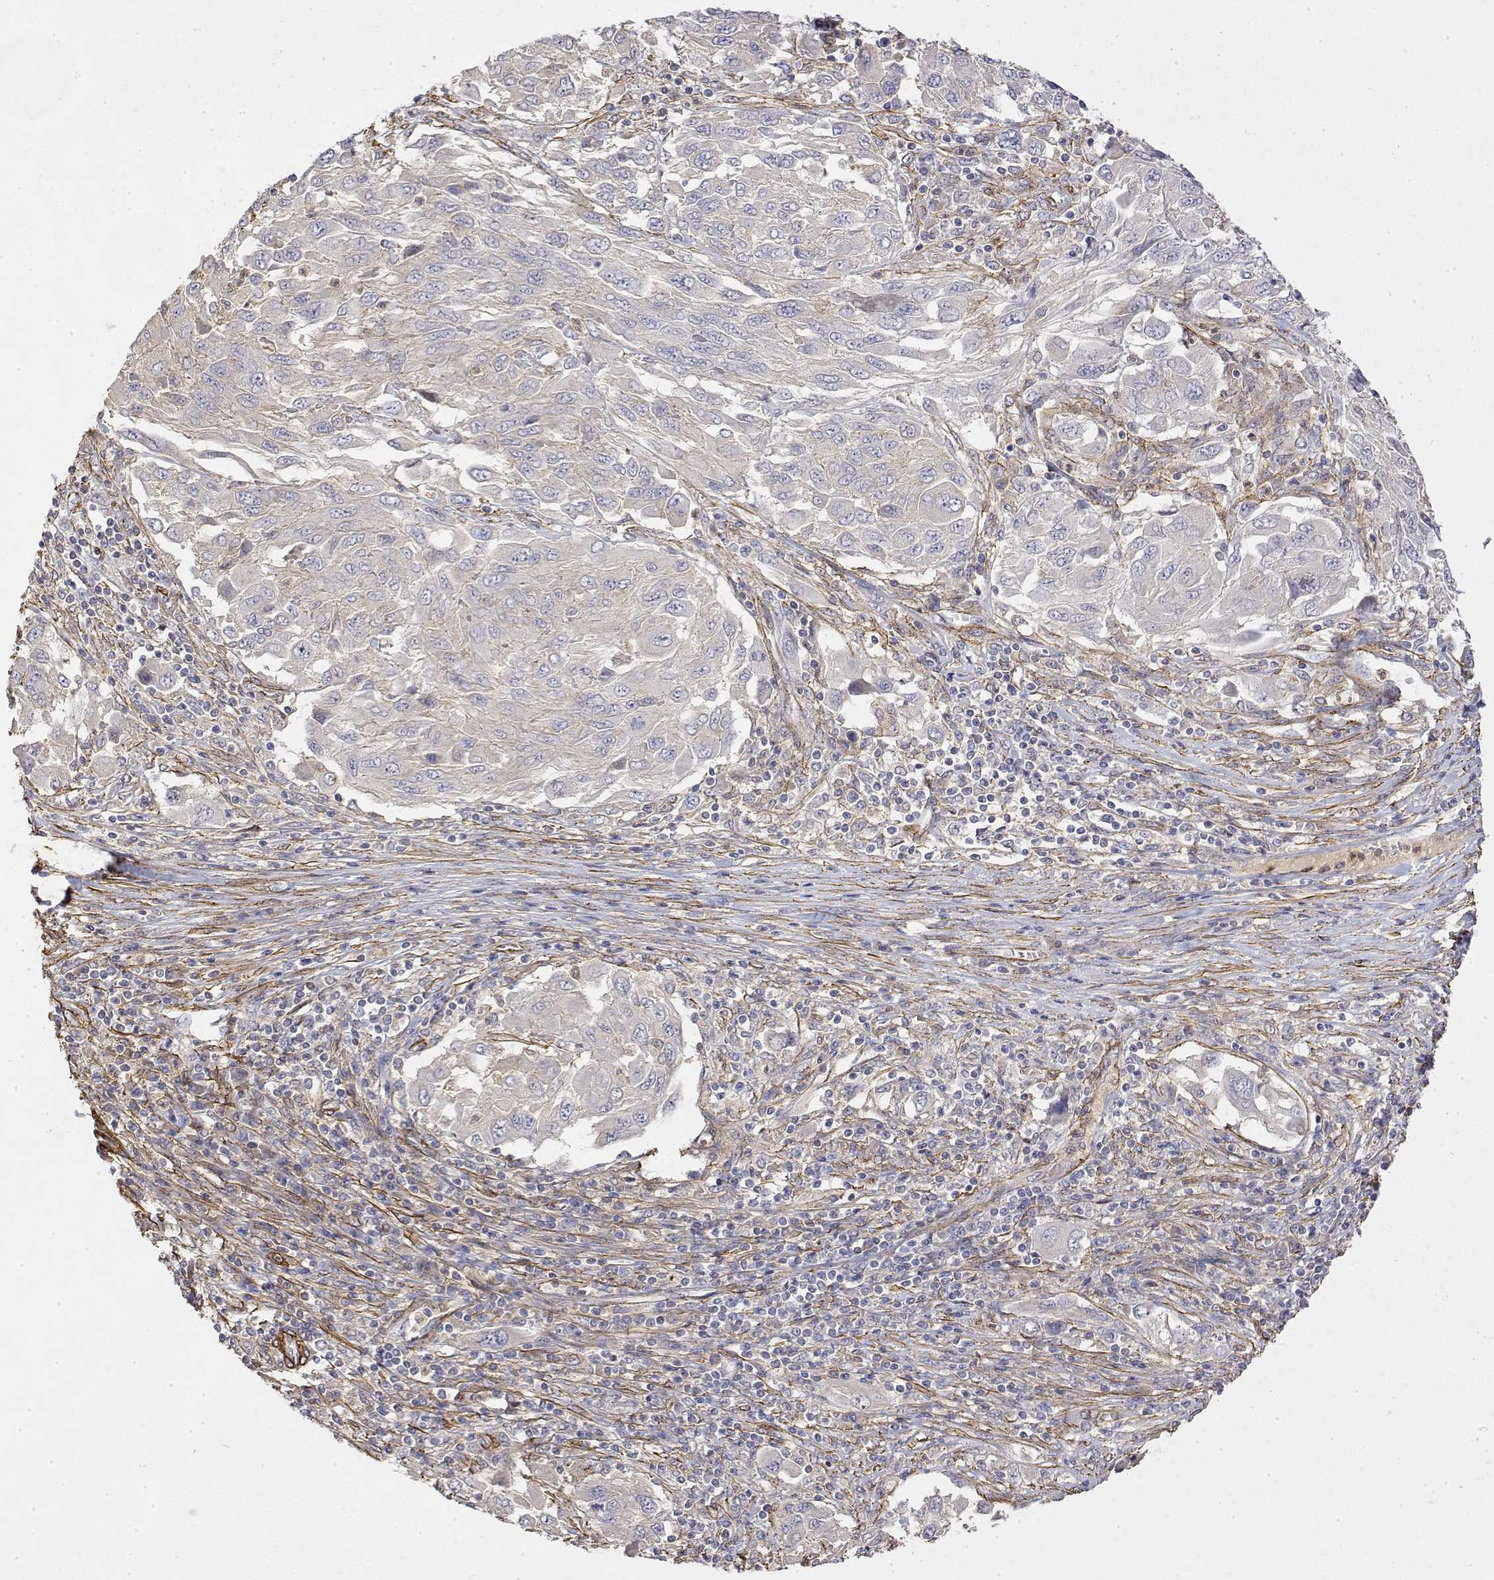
{"staining": {"intensity": "negative", "quantity": "none", "location": "none"}, "tissue": "melanoma", "cell_type": "Tumor cells", "image_type": "cancer", "snomed": [{"axis": "morphology", "description": "Malignant melanoma, NOS"}, {"axis": "topography", "description": "Skin"}], "caption": "Immunohistochemistry micrograph of neoplastic tissue: malignant melanoma stained with DAB (3,3'-diaminobenzidine) displays no significant protein expression in tumor cells.", "gene": "SOWAHD", "patient": {"sex": "female", "age": 91}}